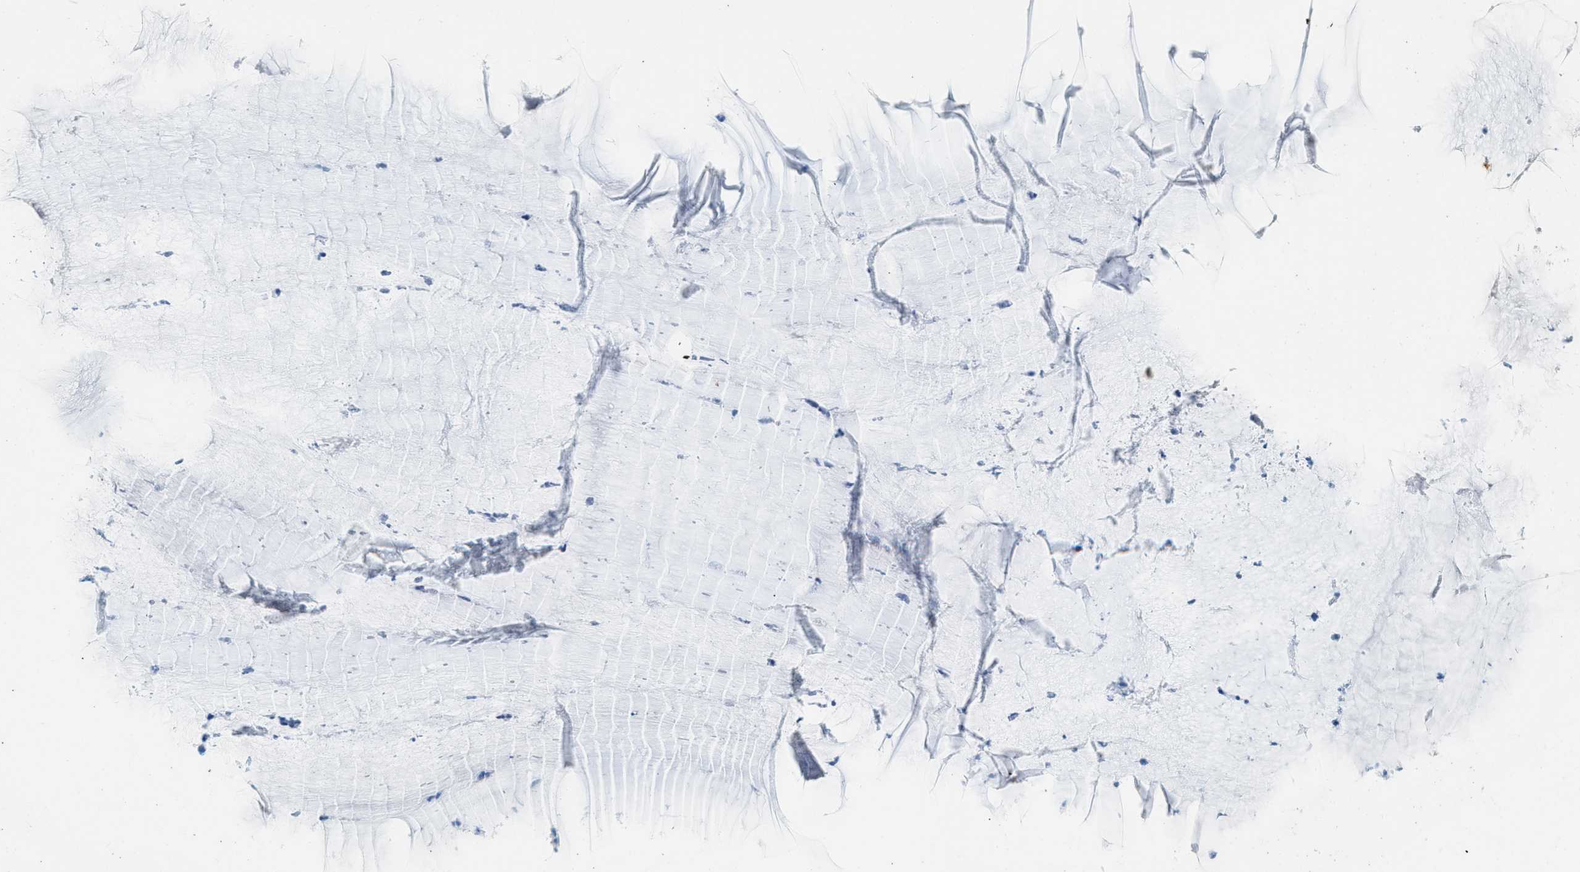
{"staining": {"intensity": "moderate", "quantity": "<25%", "location": "cytoplasmic/membranous"}, "tissue": "cervix", "cell_type": "Glandular cells", "image_type": "normal", "snomed": [{"axis": "morphology", "description": "Normal tissue, NOS"}, {"axis": "topography", "description": "Cervix"}], "caption": "Moderate cytoplasmic/membranous staining for a protein is seen in about <25% of glandular cells of unremarkable cervix using IHC.", "gene": "FAIM2", "patient": {"sex": "female", "age": 77}}